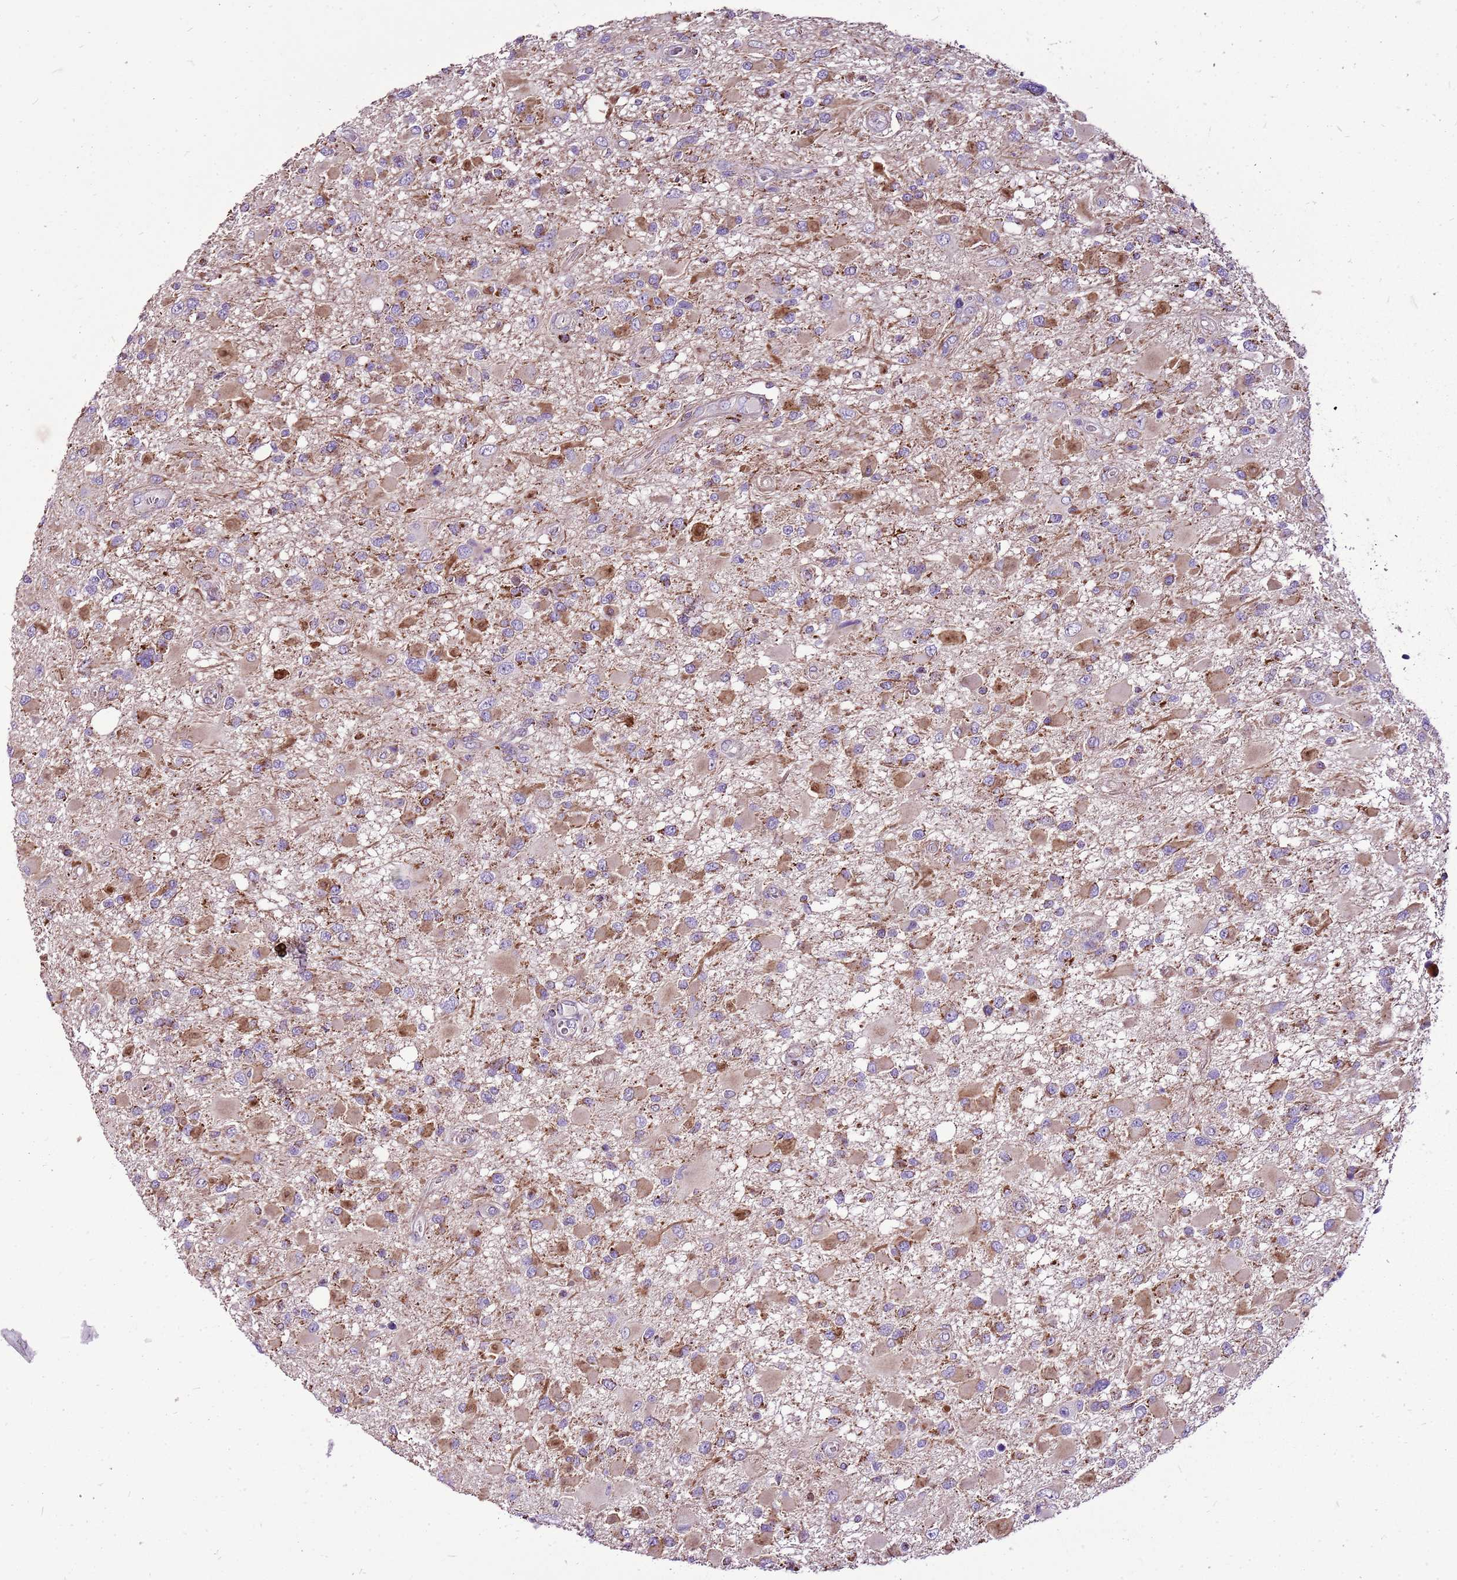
{"staining": {"intensity": "moderate", "quantity": "25%-75%", "location": "cytoplasmic/membranous"}, "tissue": "glioma", "cell_type": "Tumor cells", "image_type": "cancer", "snomed": [{"axis": "morphology", "description": "Glioma, malignant, High grade"}, {"axis": "topography", "description": "Brain"}], "caption": "Glioma stained with DAB (3,3'-diaminobenzidine) immunohistochemistry reveals medium levels of moderate cytoplasmic/membranous positivity in approximately 25%-75% of tumor cells.", "gene": "GCDH", "patient": {"sex": "male", "age": 53}}